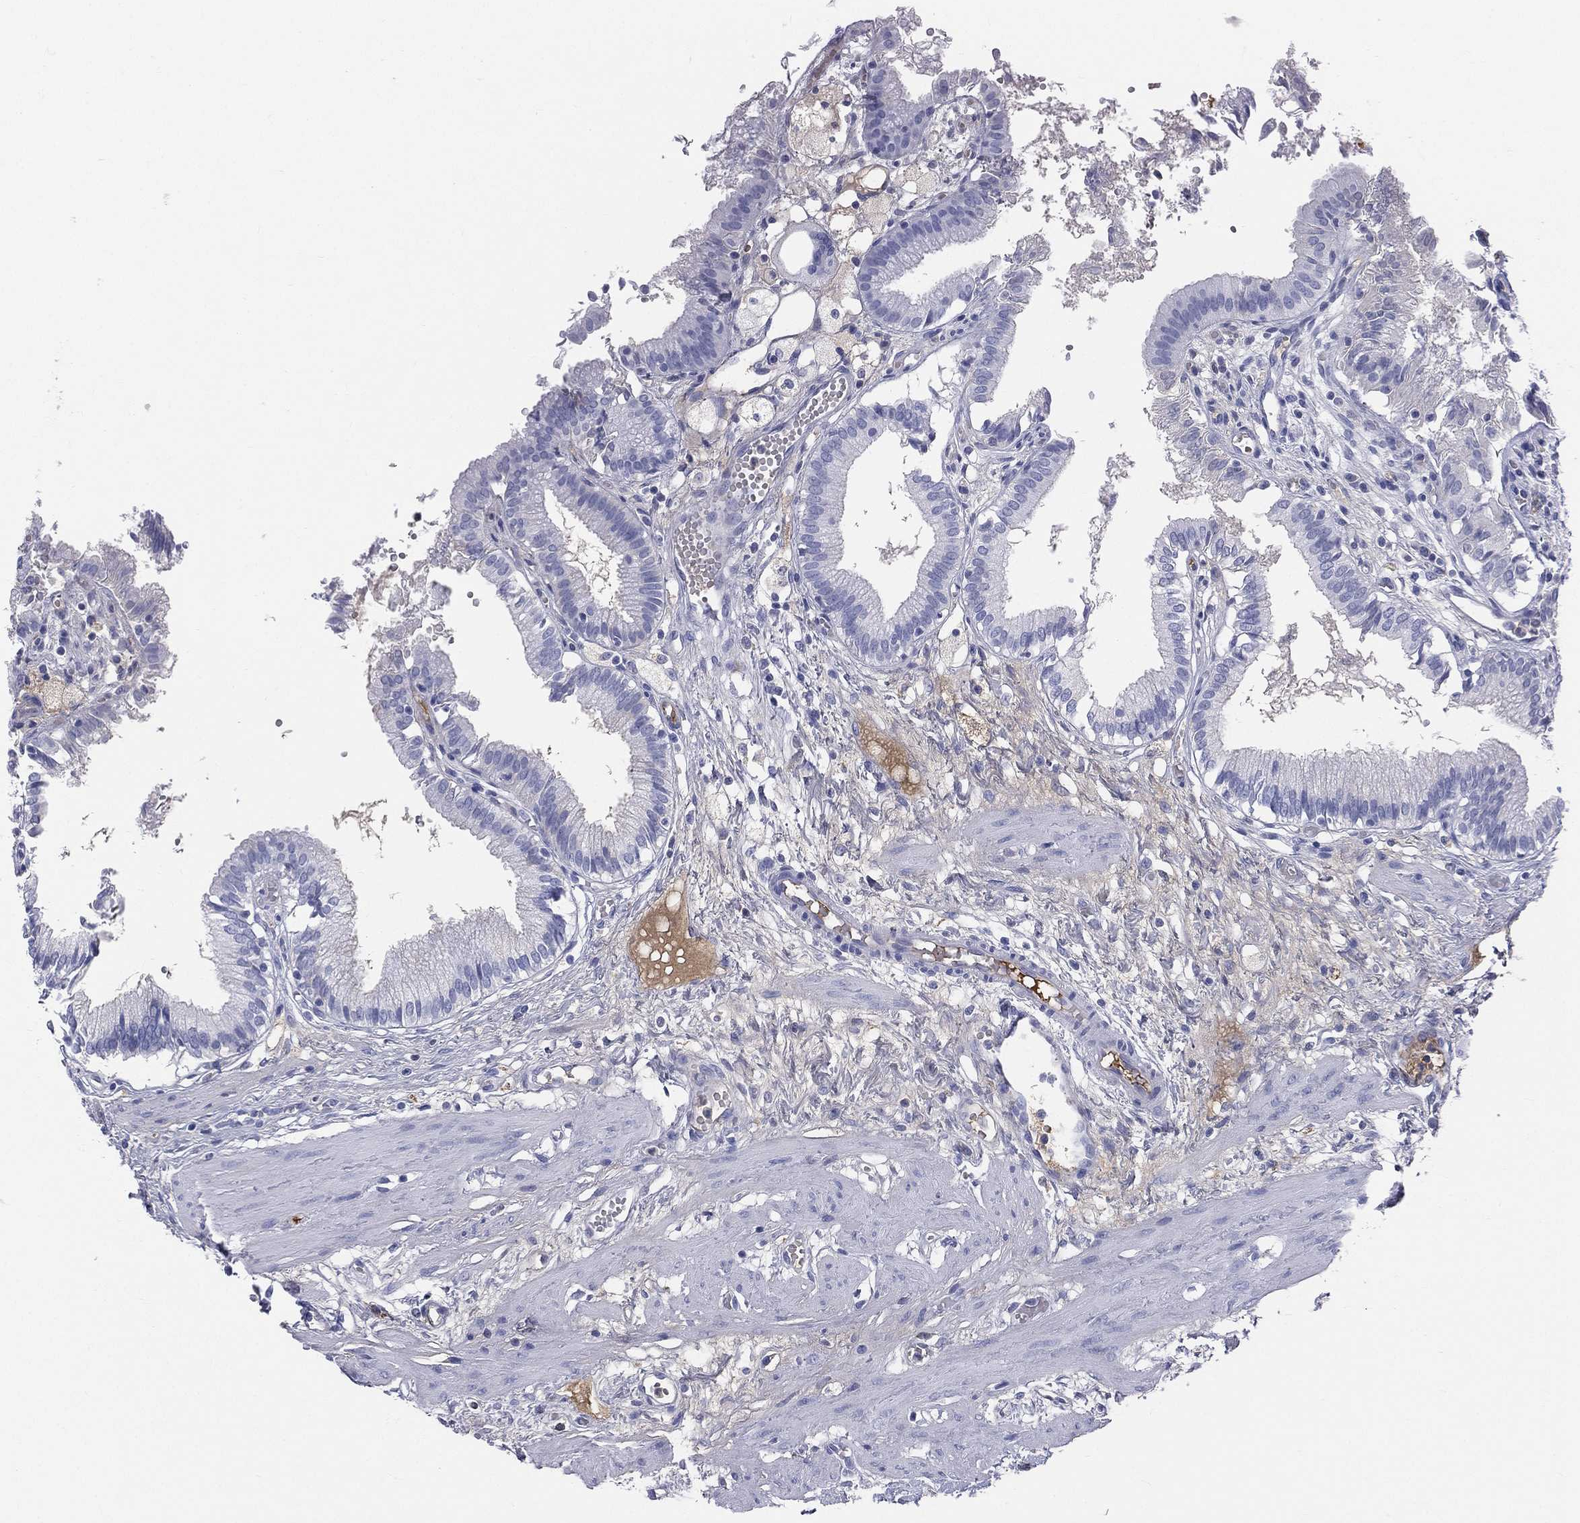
{"staining": {"intensity": "negative", "quantity": "none", "location": "none"}, "tissue": "gallbladder", "cell_type": "Glandular cells", "image_type": "normal", "snomed": [{"axis": "morphology", "description": "Normal tissue, NOS"}, {"axis": "topography", "description": "Gallbladder"}], "caption": "Immunohistochemistry (IHC) photomicrograph of benign gallbladder stained for a protein (brown), which reveals no staining in glandular cells.", "gene": "HP", "patient": {"sex": "female", "age": 24}}